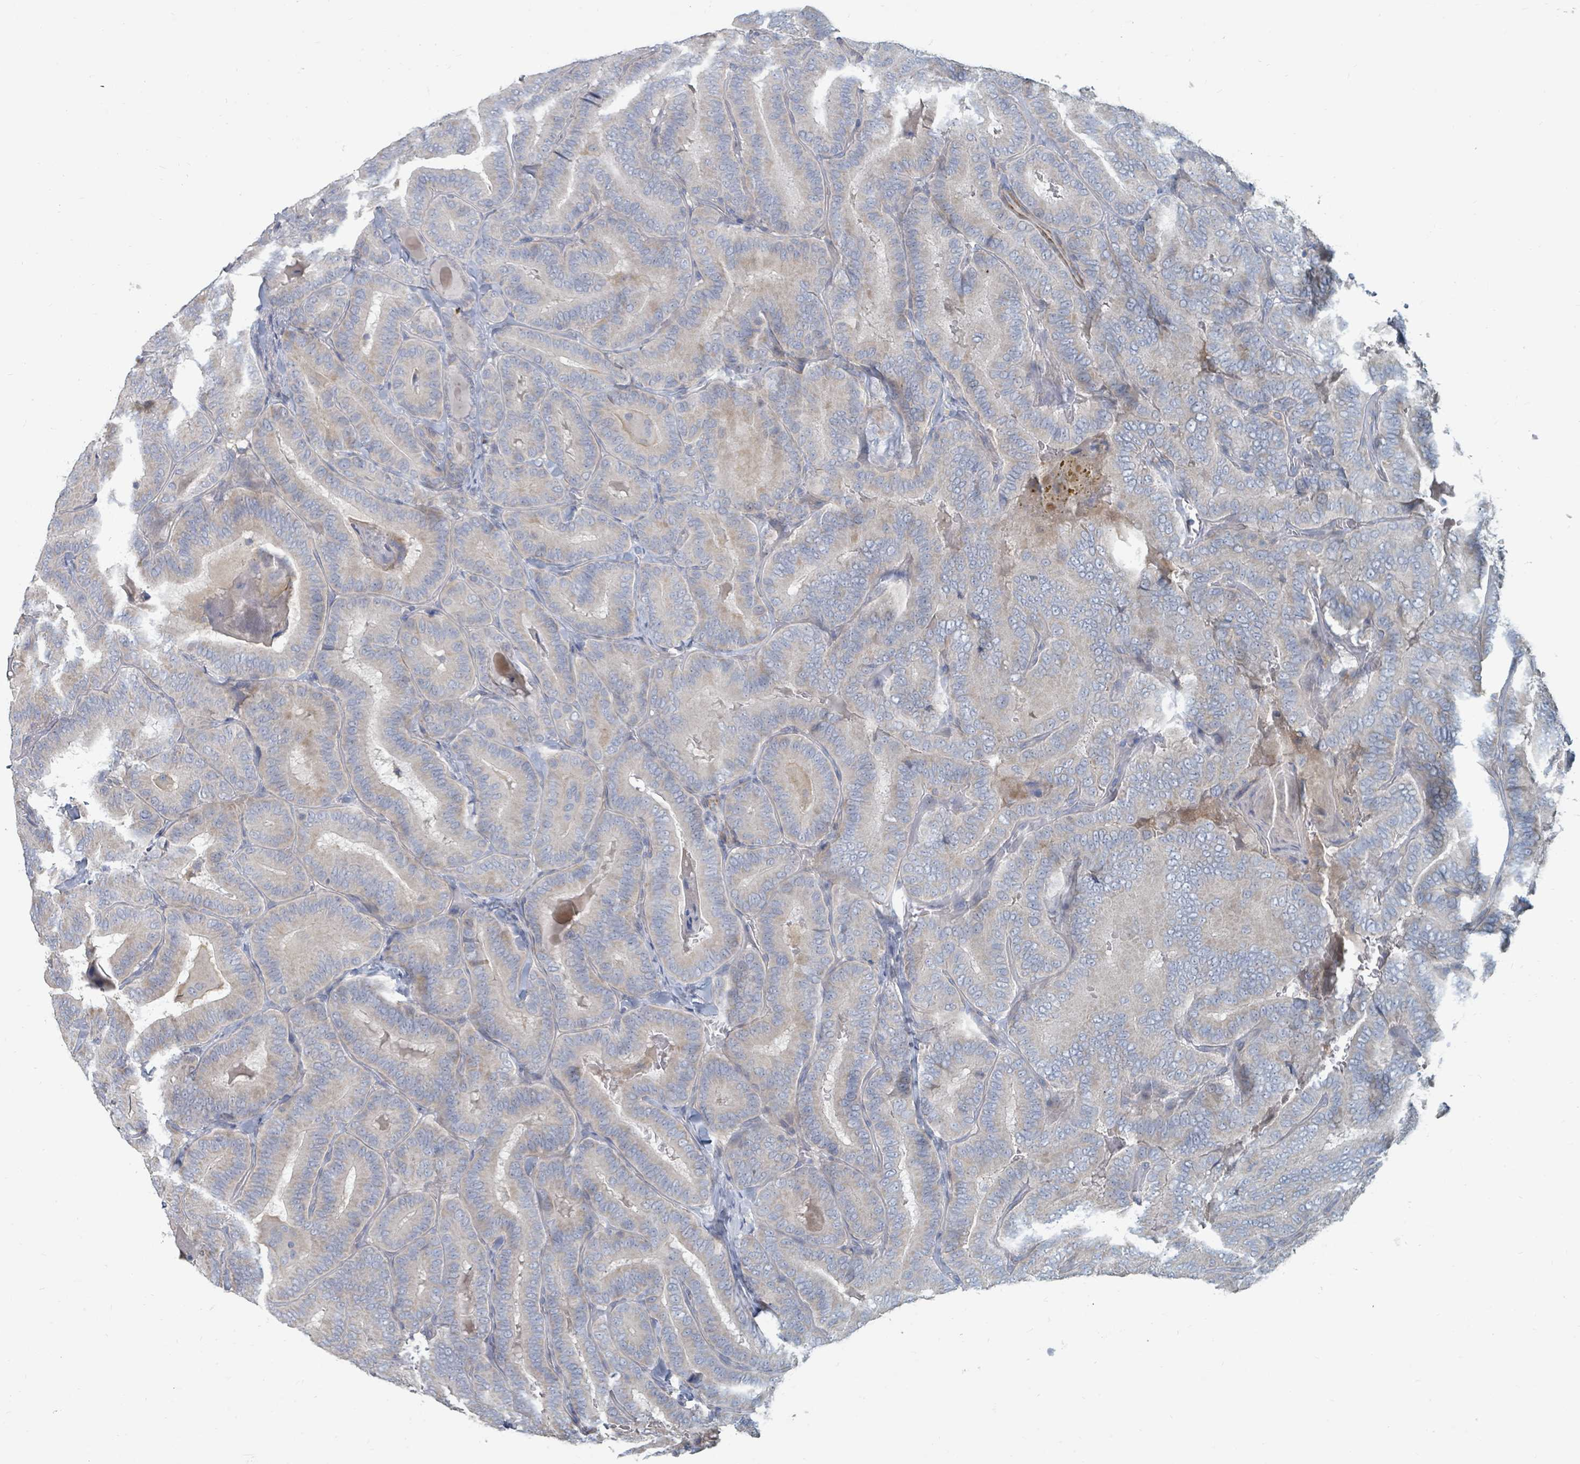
{"staining": {"intensity": "negative", "quantity": "none", "location": "none"}, "tissue": "thyroid cancer", "cell_type": "Tumor cells", "image_type": "cancer", "snomed": [{"axis": "morphology", "description": "Papillary adenocarcinoma, NOS"}, {"axis": "topography", "description": "Thyroid gland"}], "caption": "IHC of thyroid cancer (papillary adenocarcinoma) shows no staining in tumor cells.", "gene": "ARGFX", "patient": {"sex": "male", "age": 61}}